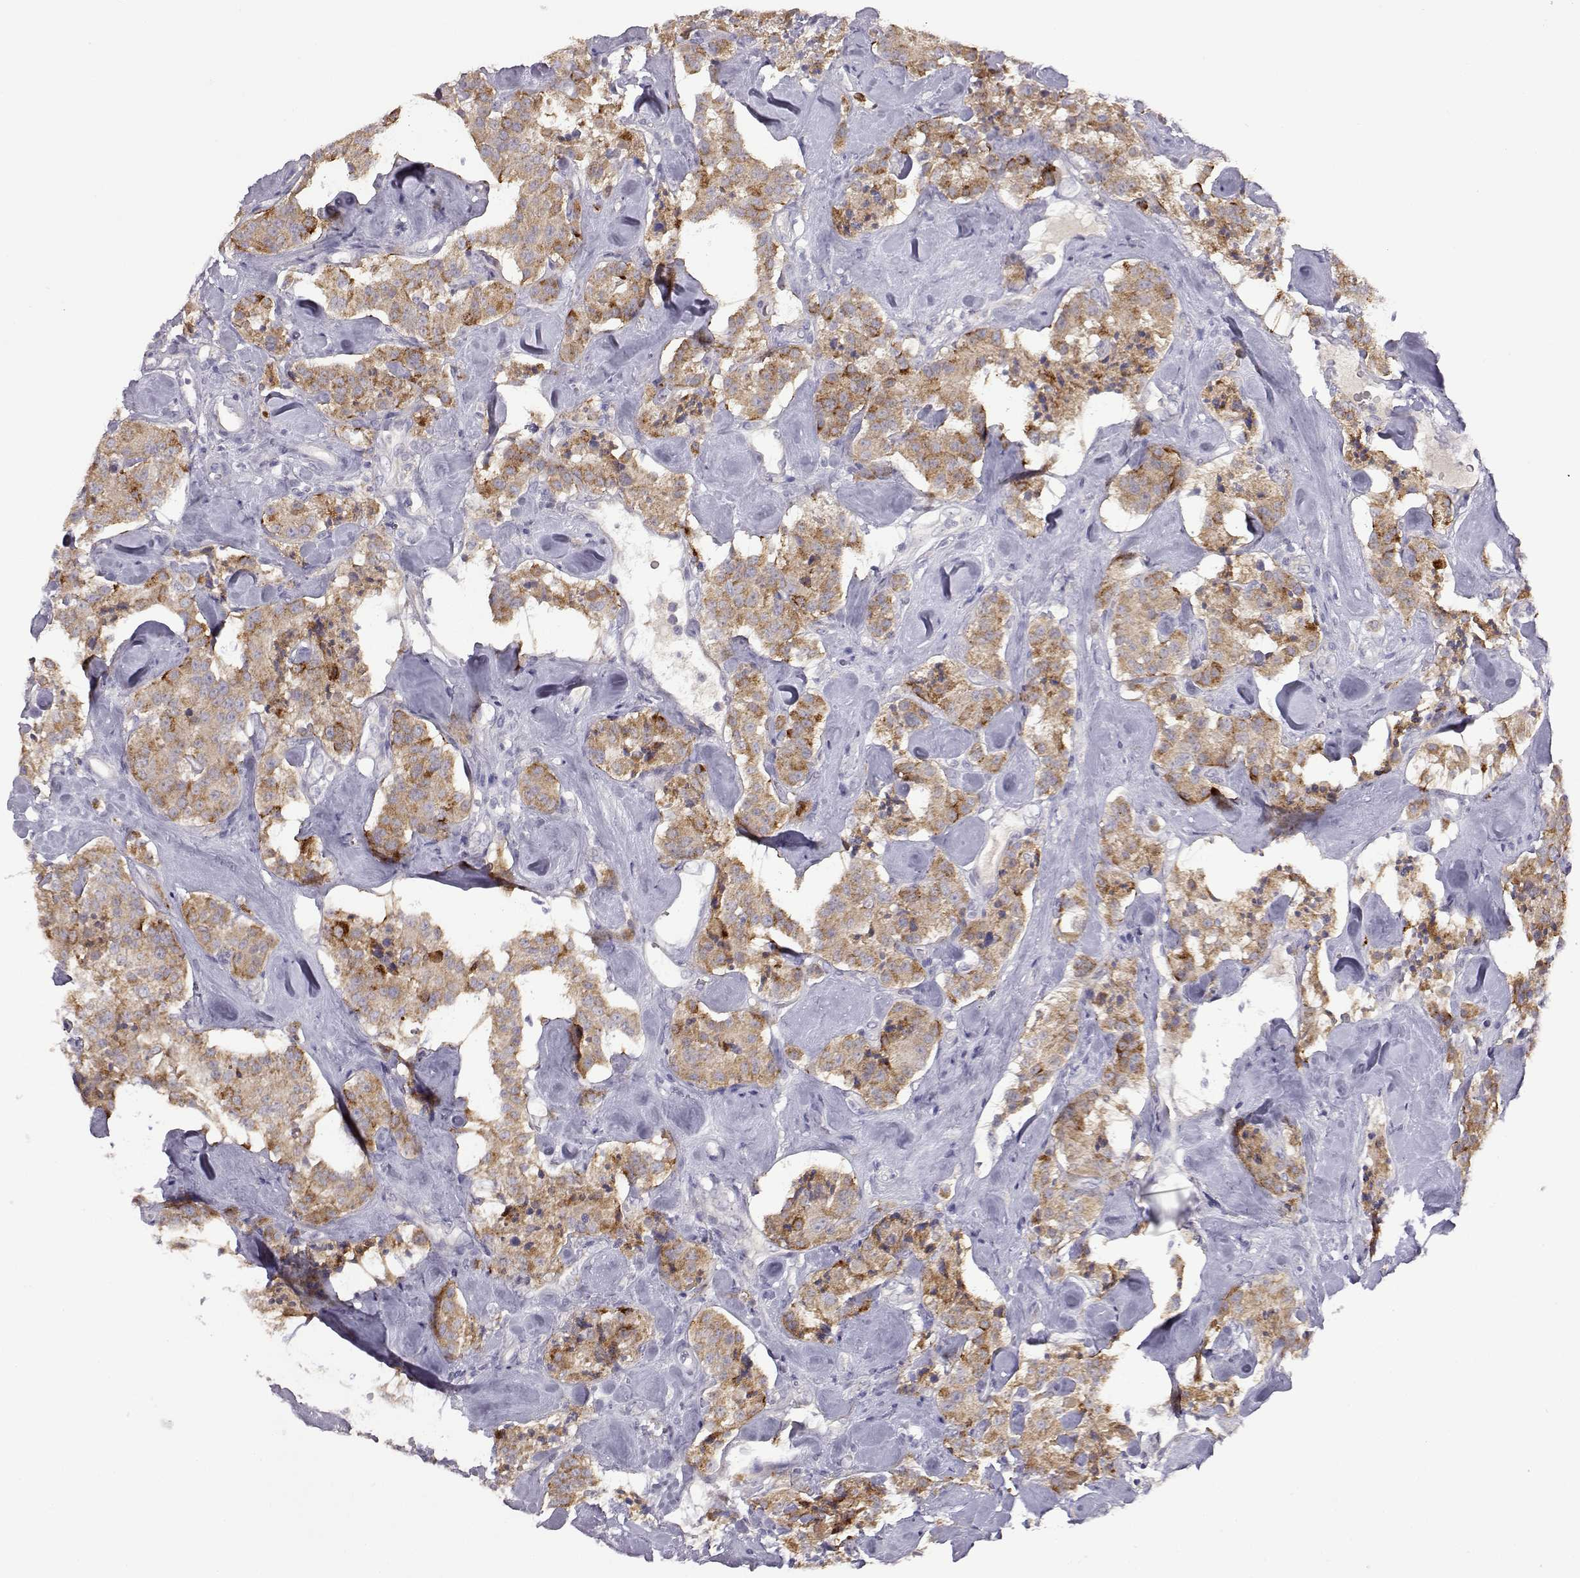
{"staining": {"intensity": "moderate", "quantity": "25%-75%", "location": "cytoplasmic/membranous"}, "tissue": "carcinoid", "cell_type": "Tumor cells", "image_type": "cancer", "snomed": [{"axis": "morphology", "description": "Carcinoid, malignant, NOS"}, {"axis": "topography", "description": "Pancreas"}], "caption": "The immunohistochemical stain highlights moderate cytoplasmic/membranous staining in tumor cells of carcinoid tissue. Immunohistochemistry (ihc) stains the protein of interest in brown and the nuclei are stained blue.", "gene": "VGF", "patient": {"sex": "male", "age": 41}}